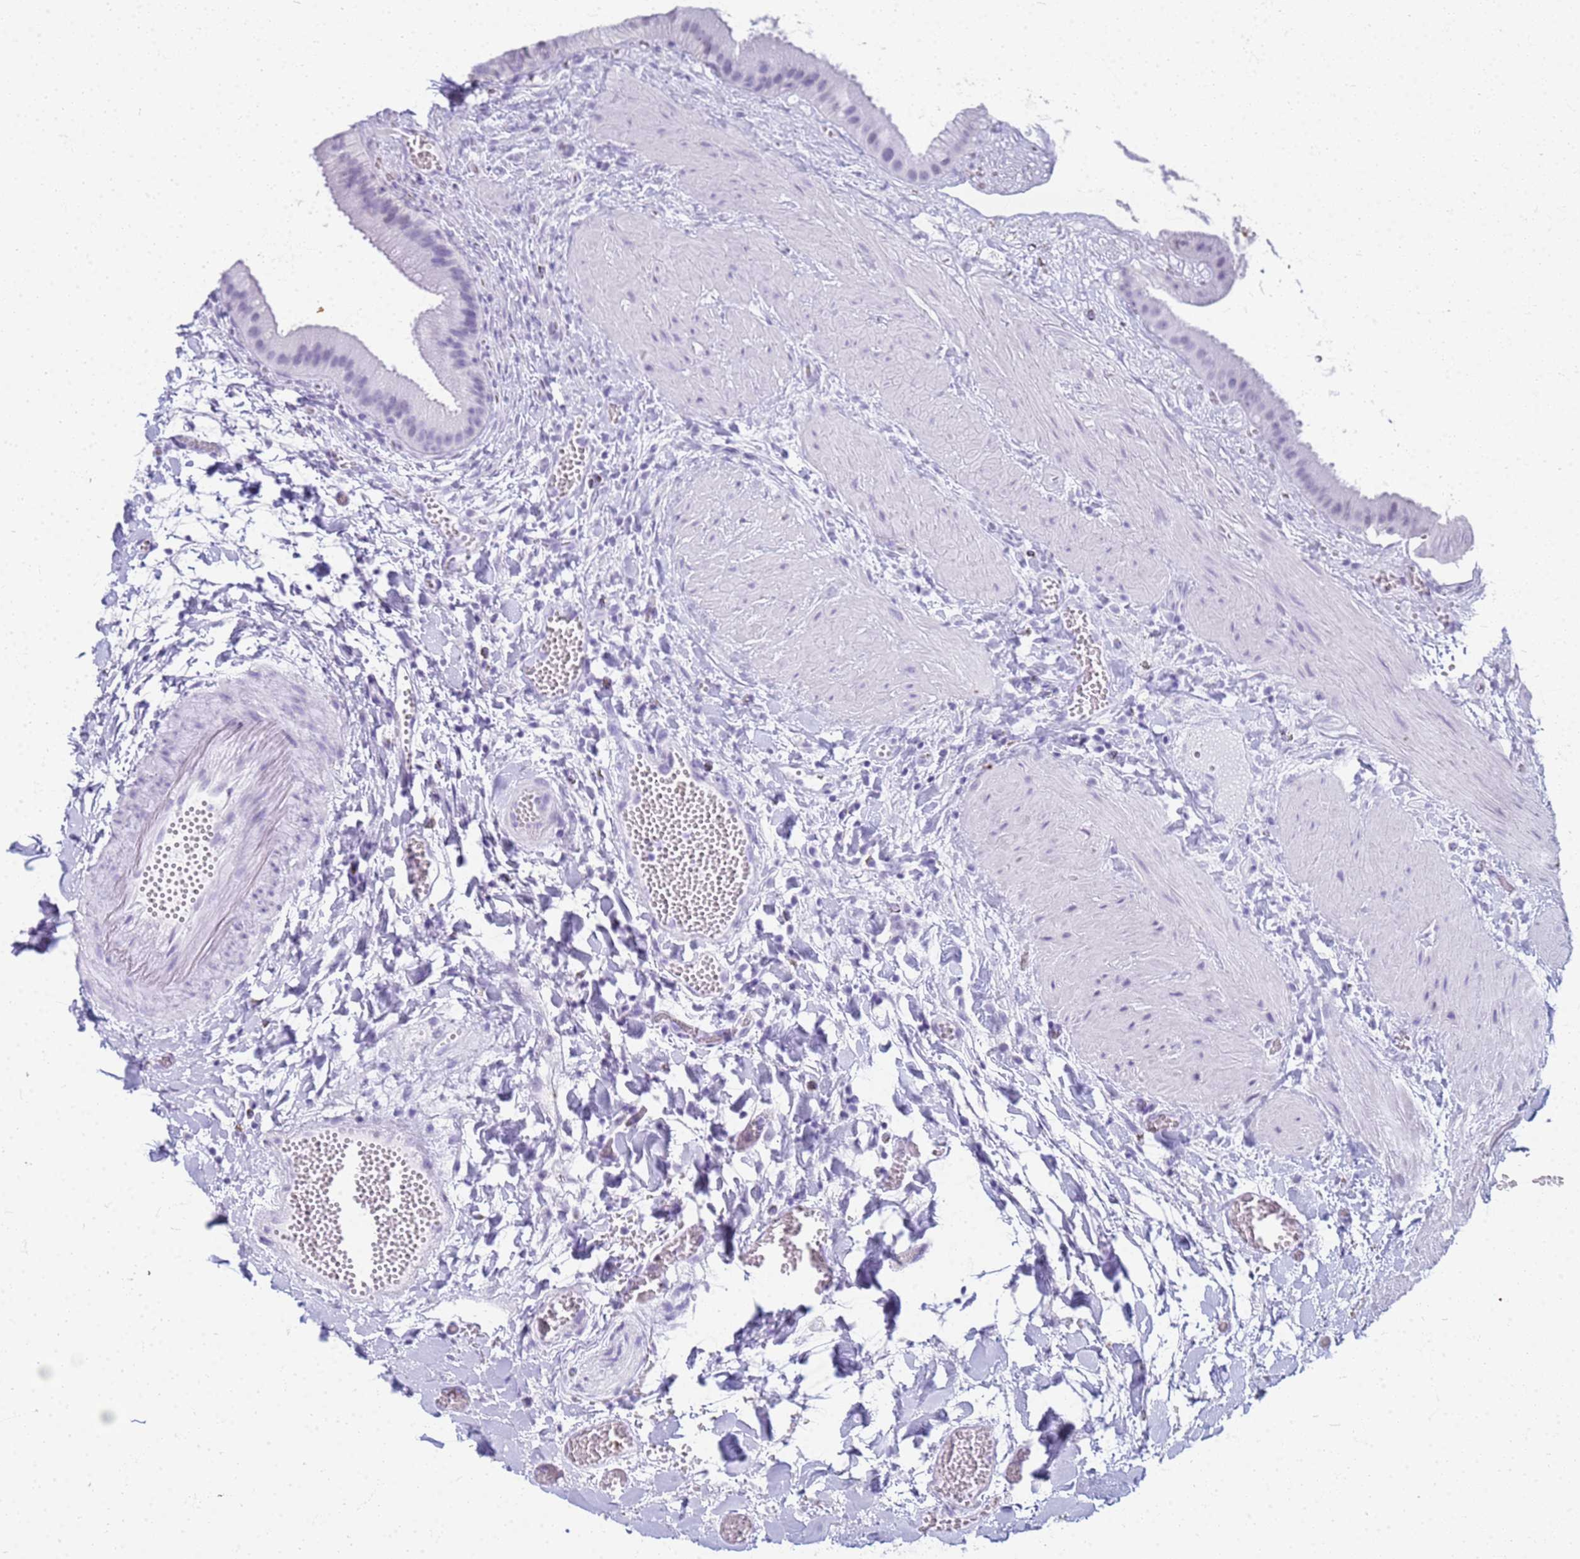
{"staining": {"intensity": "negative", "quantity": "none", "location": "none"}, "tissue": "gallbladder", "cell_type": "Glandular cells", "image_type": "normal", "snomed": [{"axis": "morphology", "description": "Normal tissue, NOS"}, {"axis": "topography", "description": "Gallbladder"}], "caption": "This is a photomicrograph of immunohistochemistry staining of unremarkable gallbladder, which shows no expression in glandular cells.", "gene": "SLC7A9", "patient": {"sex": "male", "age": 55}}